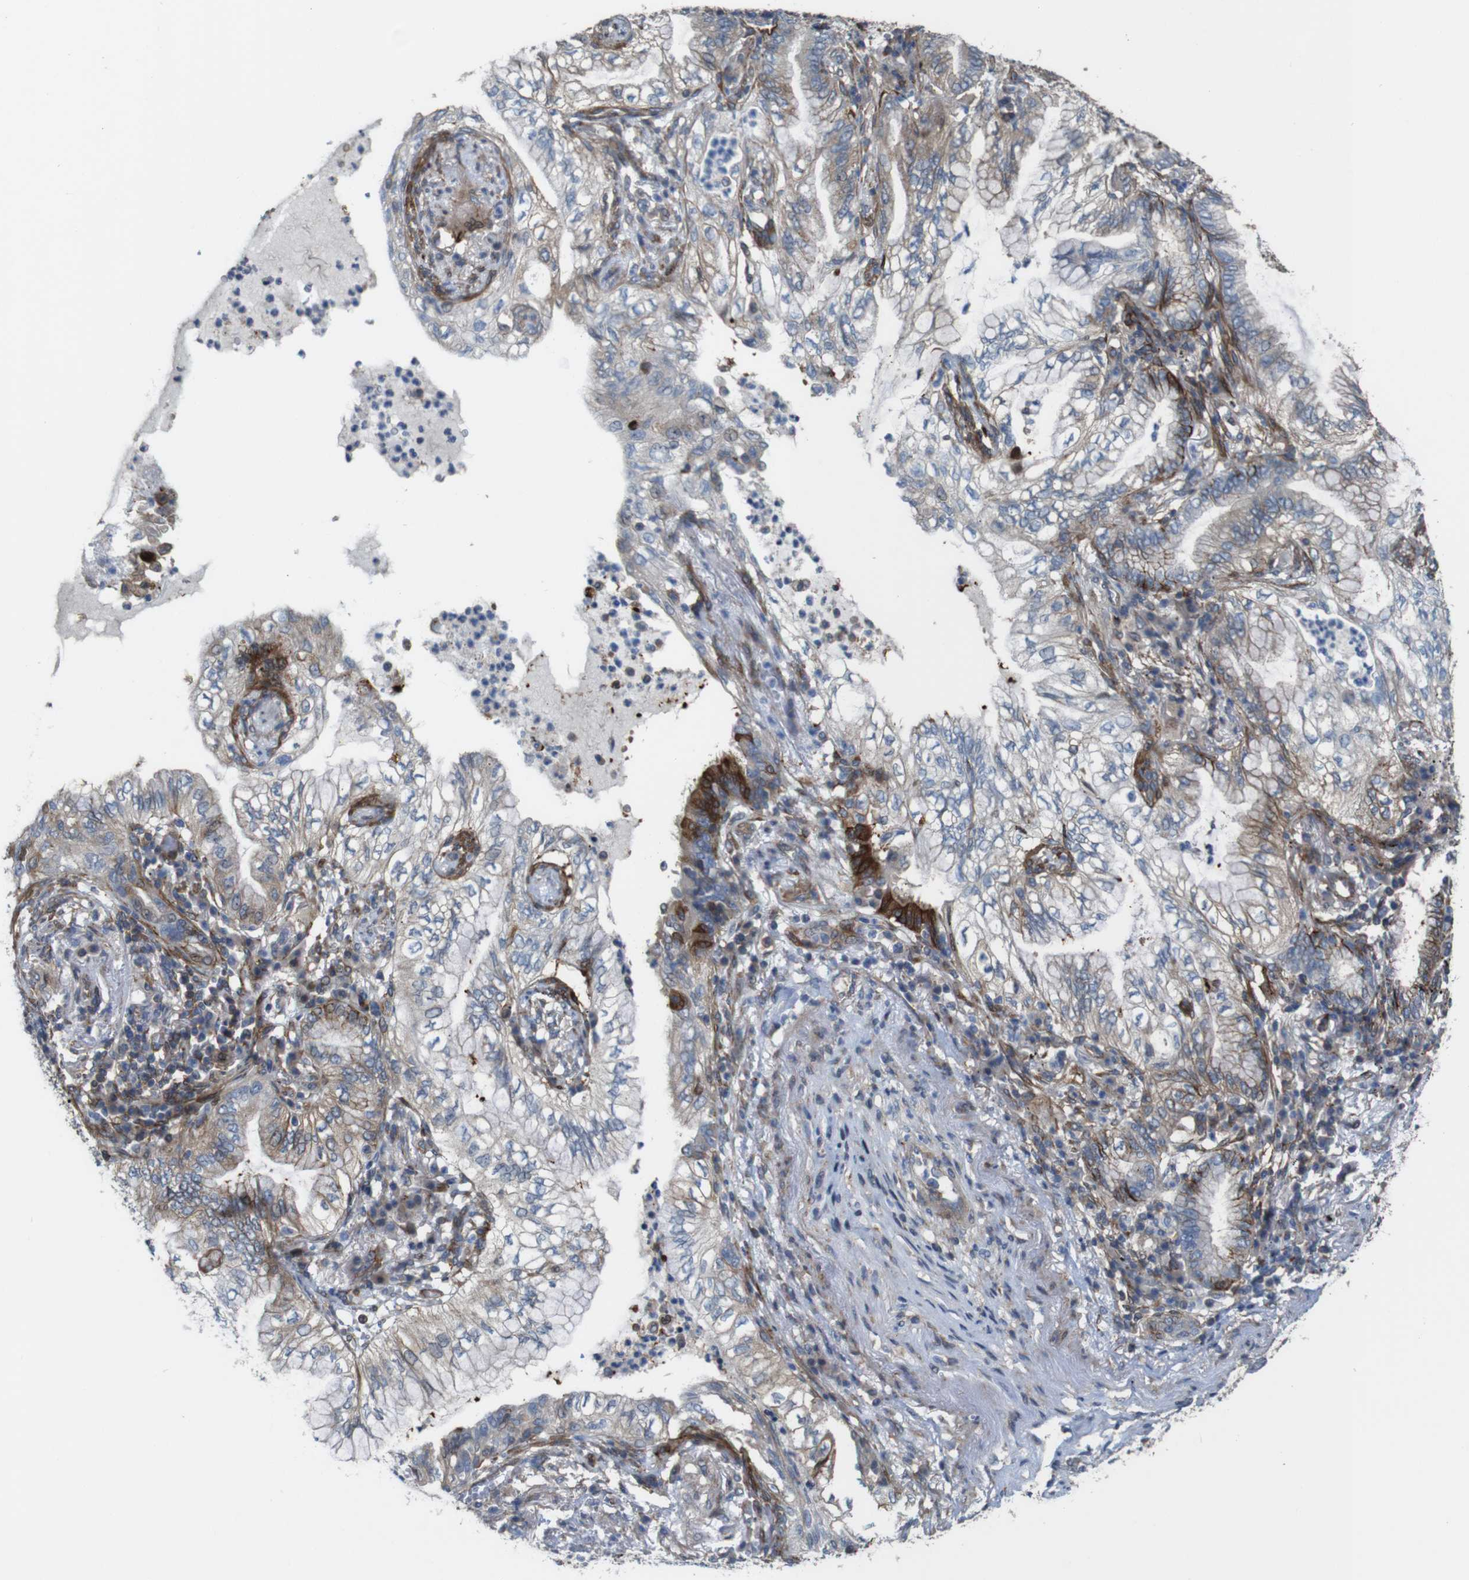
{"staining": {"intensity": "strong", "quantity": "<25%", "location": "cytoplasmic/membranous"}, "tissue": "lung cancer", "cell_type": "Tumor cells", "image_type": "cancer", "snomed": [{"axis": "morphology", "description": "Normal tissue, NOS"}, {"axis": "morphology", "description": "Adenocarcinoma, NOS"}, {"axis": "topography", "description": "Bronchus"}, {"axis": "topography", "description": "Lung"}], "caption": "Immunohistochemistry photomicrograph of neoplastic tissue: lung adenocarcinoma stained using IHC demonstrates medium levels of strong protein expression localized specifically in the cytoplasmic/membranous of tumor cells, appearing as a cytoplasmic/membranous brown color.", "gene": "PCOLCE2", "patient": {"sex": "female", "age": 70}}